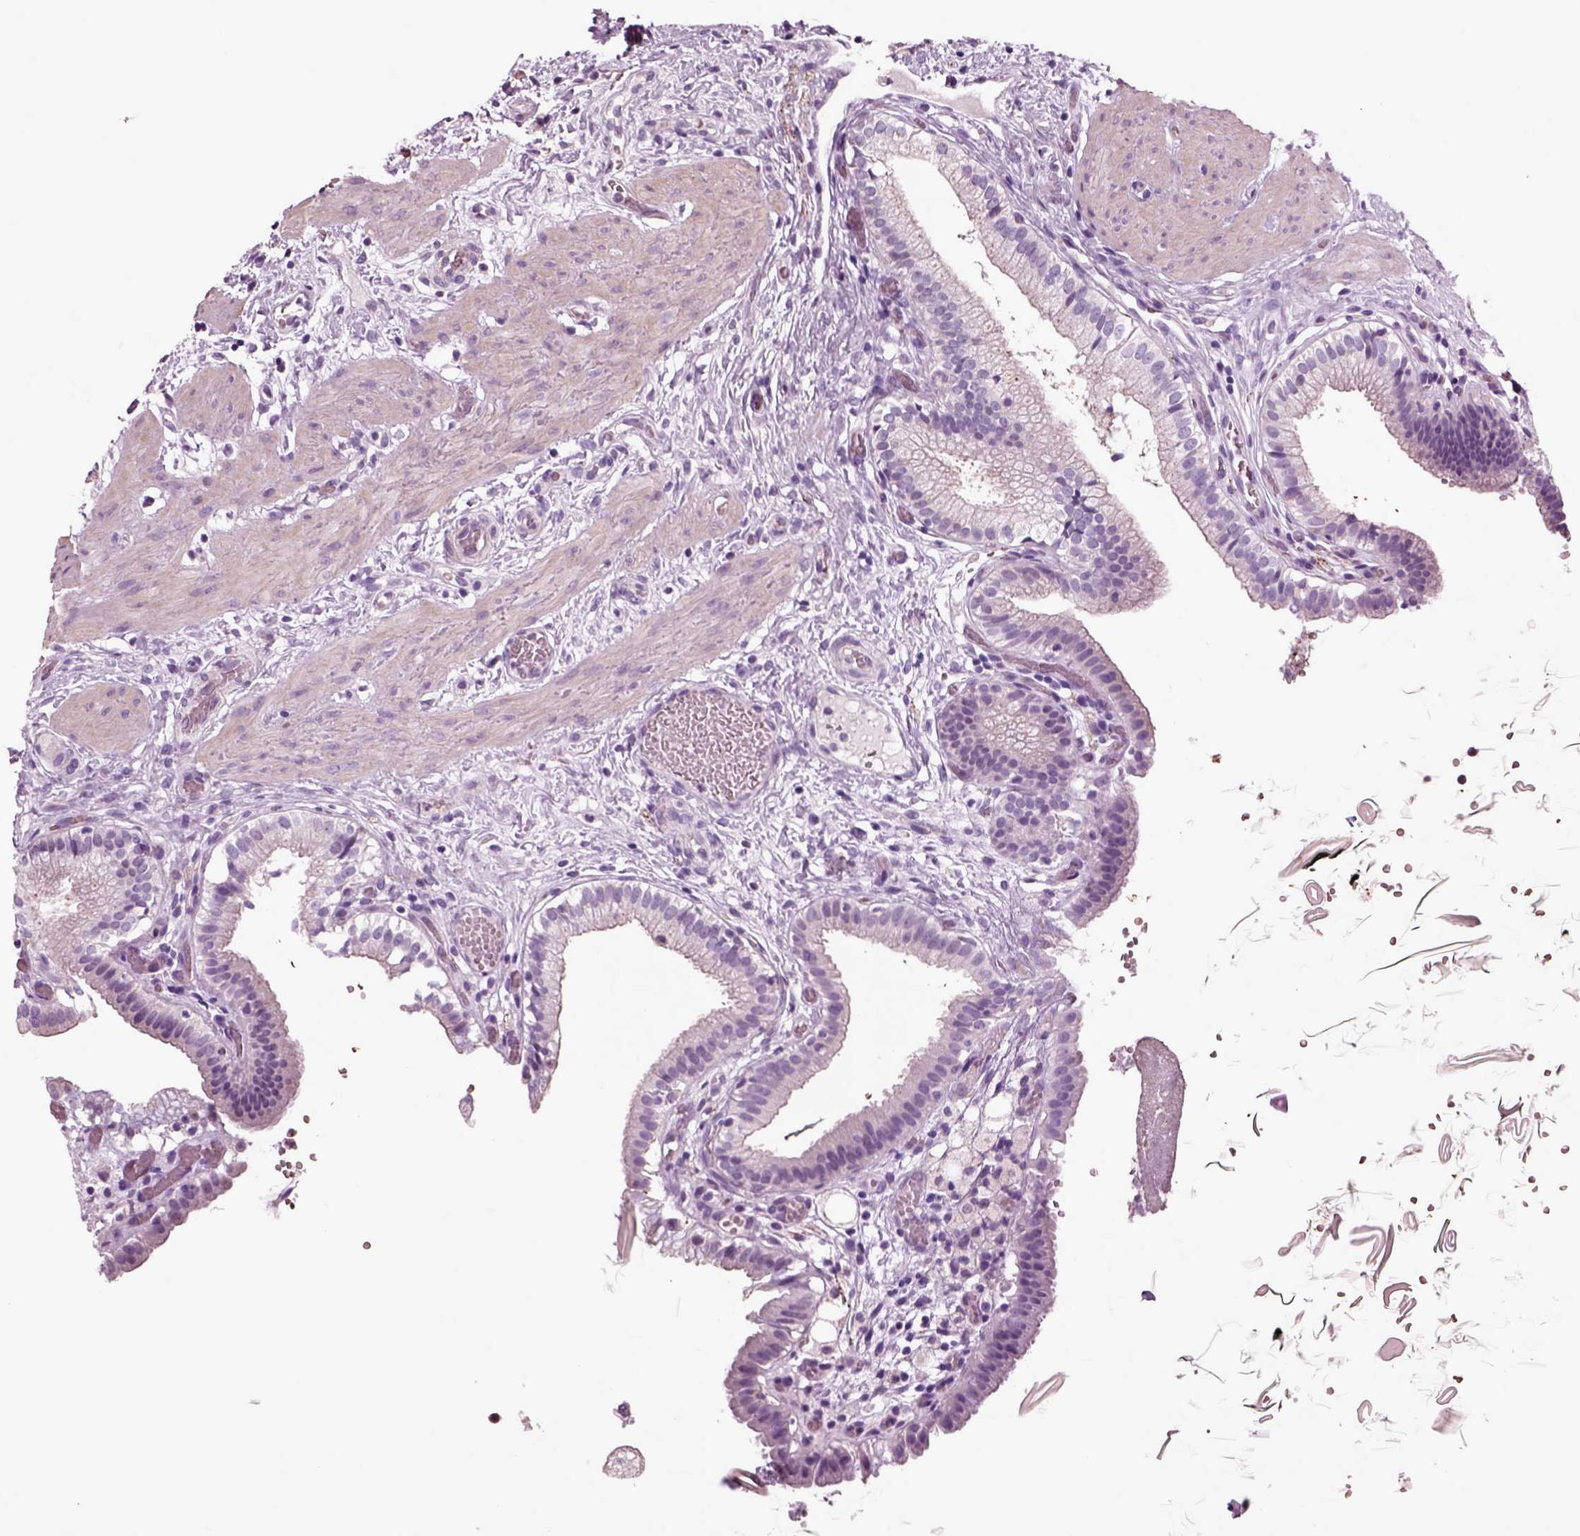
{"staining": {"intensity": "negative", "quantity": "none", "location": "none"}, "tissue": "gallbladder", "cell_type": "Glandular cells", "image_type": "normal", "snomed": [{"axis": "morphology", "description": "Normal tissue, NOS"}, {"axis": "topography", "description": "Gallbladder"}], "caption": "The photomicrograph displays no significant staining in glandular cells of gallbladder.", "gene": "CHGB", "patient": {"sex": "female", "age": 24}}